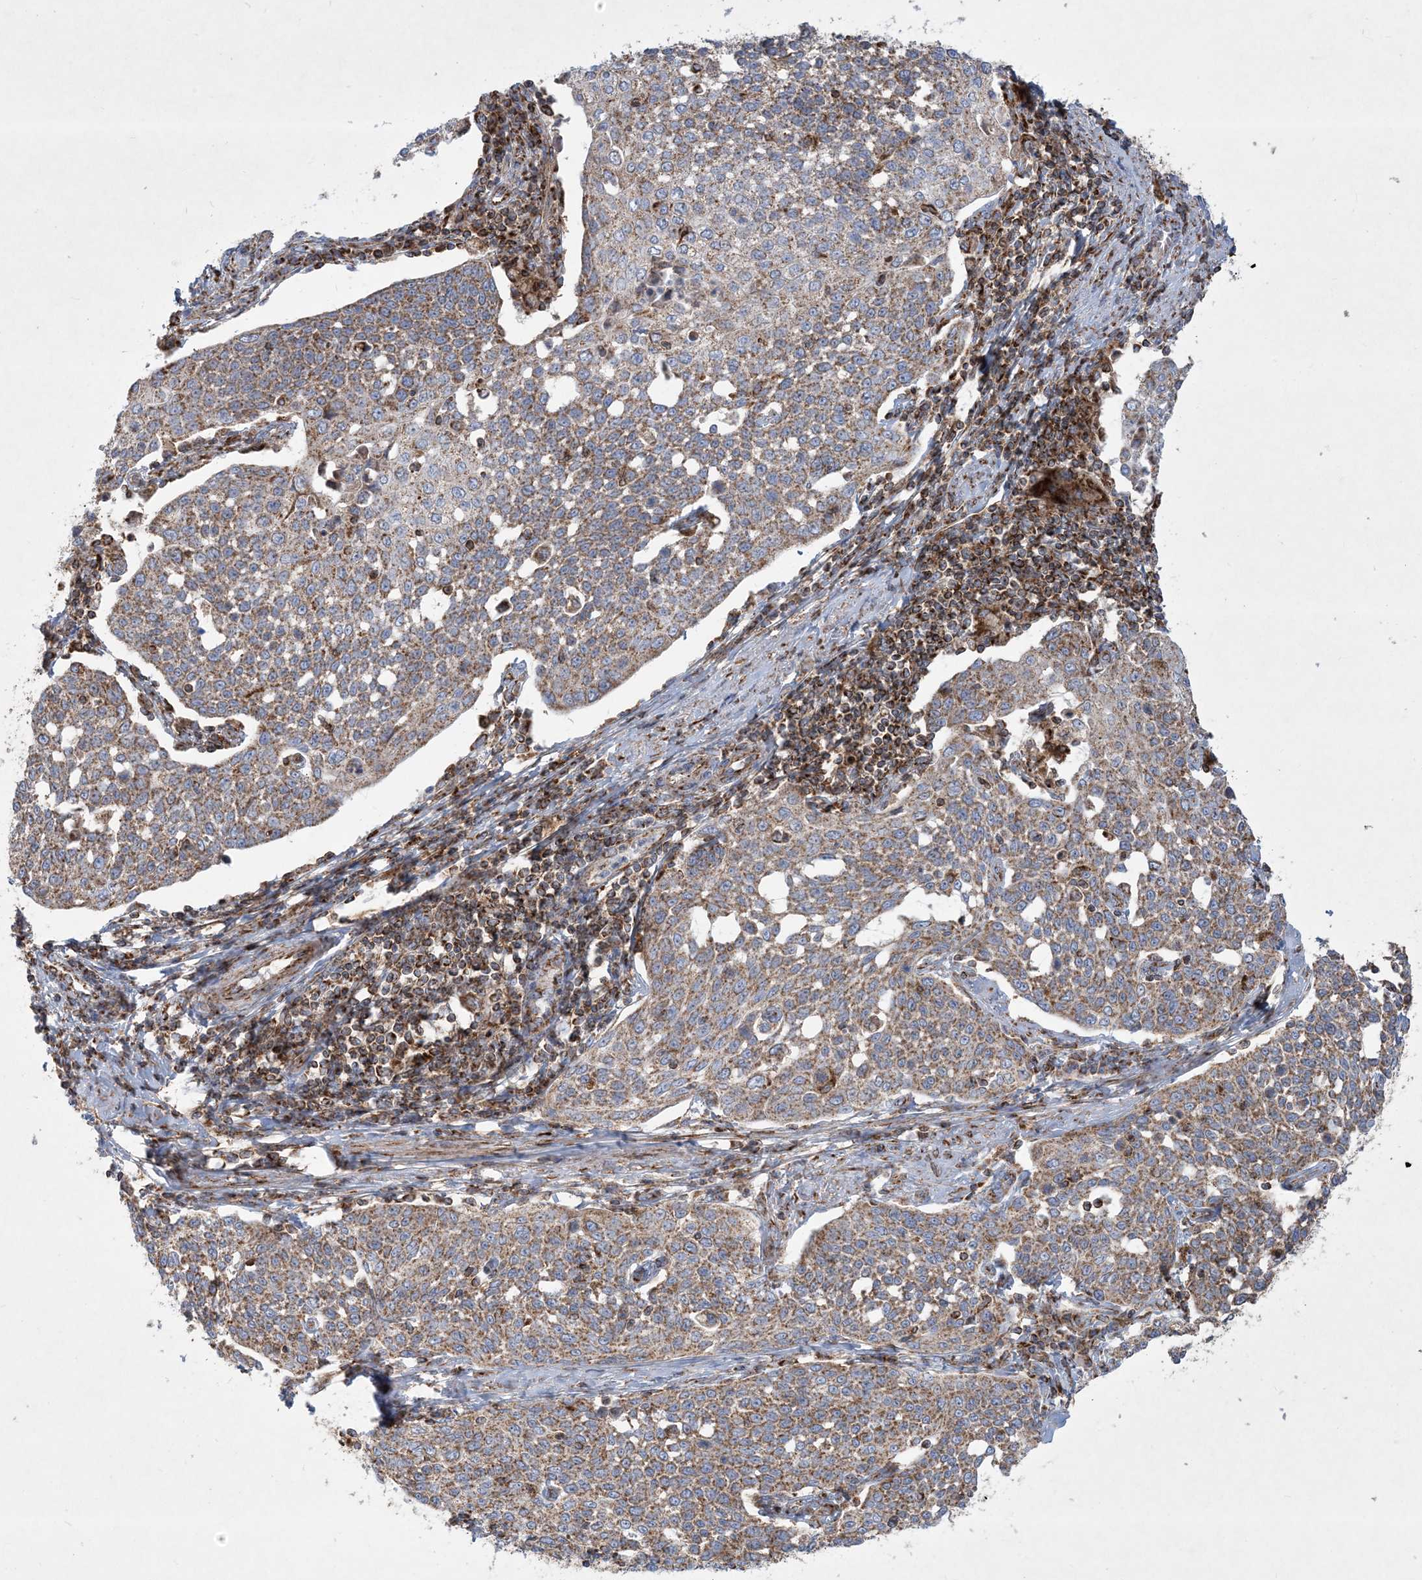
{"staining": {"intensity": "moderate", "quantity": ">75%", "location": "cytoplasmic/membranous"}, "tissue": "cervical cancer", "cell_type": "Tumor cells", "image_type": "cancer", "snomed": [{"axis": "morphology", "description": "Squamous cell carcinoma, NOS"}, {"axis": "topography", "description": "Cervix"}], "caption": "An image showing moderate cytoplasmic/membranous staining in about >75% of tumor cells in cervical cancer, as visualized by brown immunohistochemical staining.", "gene": "BEND4", "patient": {"sex": "female", "age": 34}}